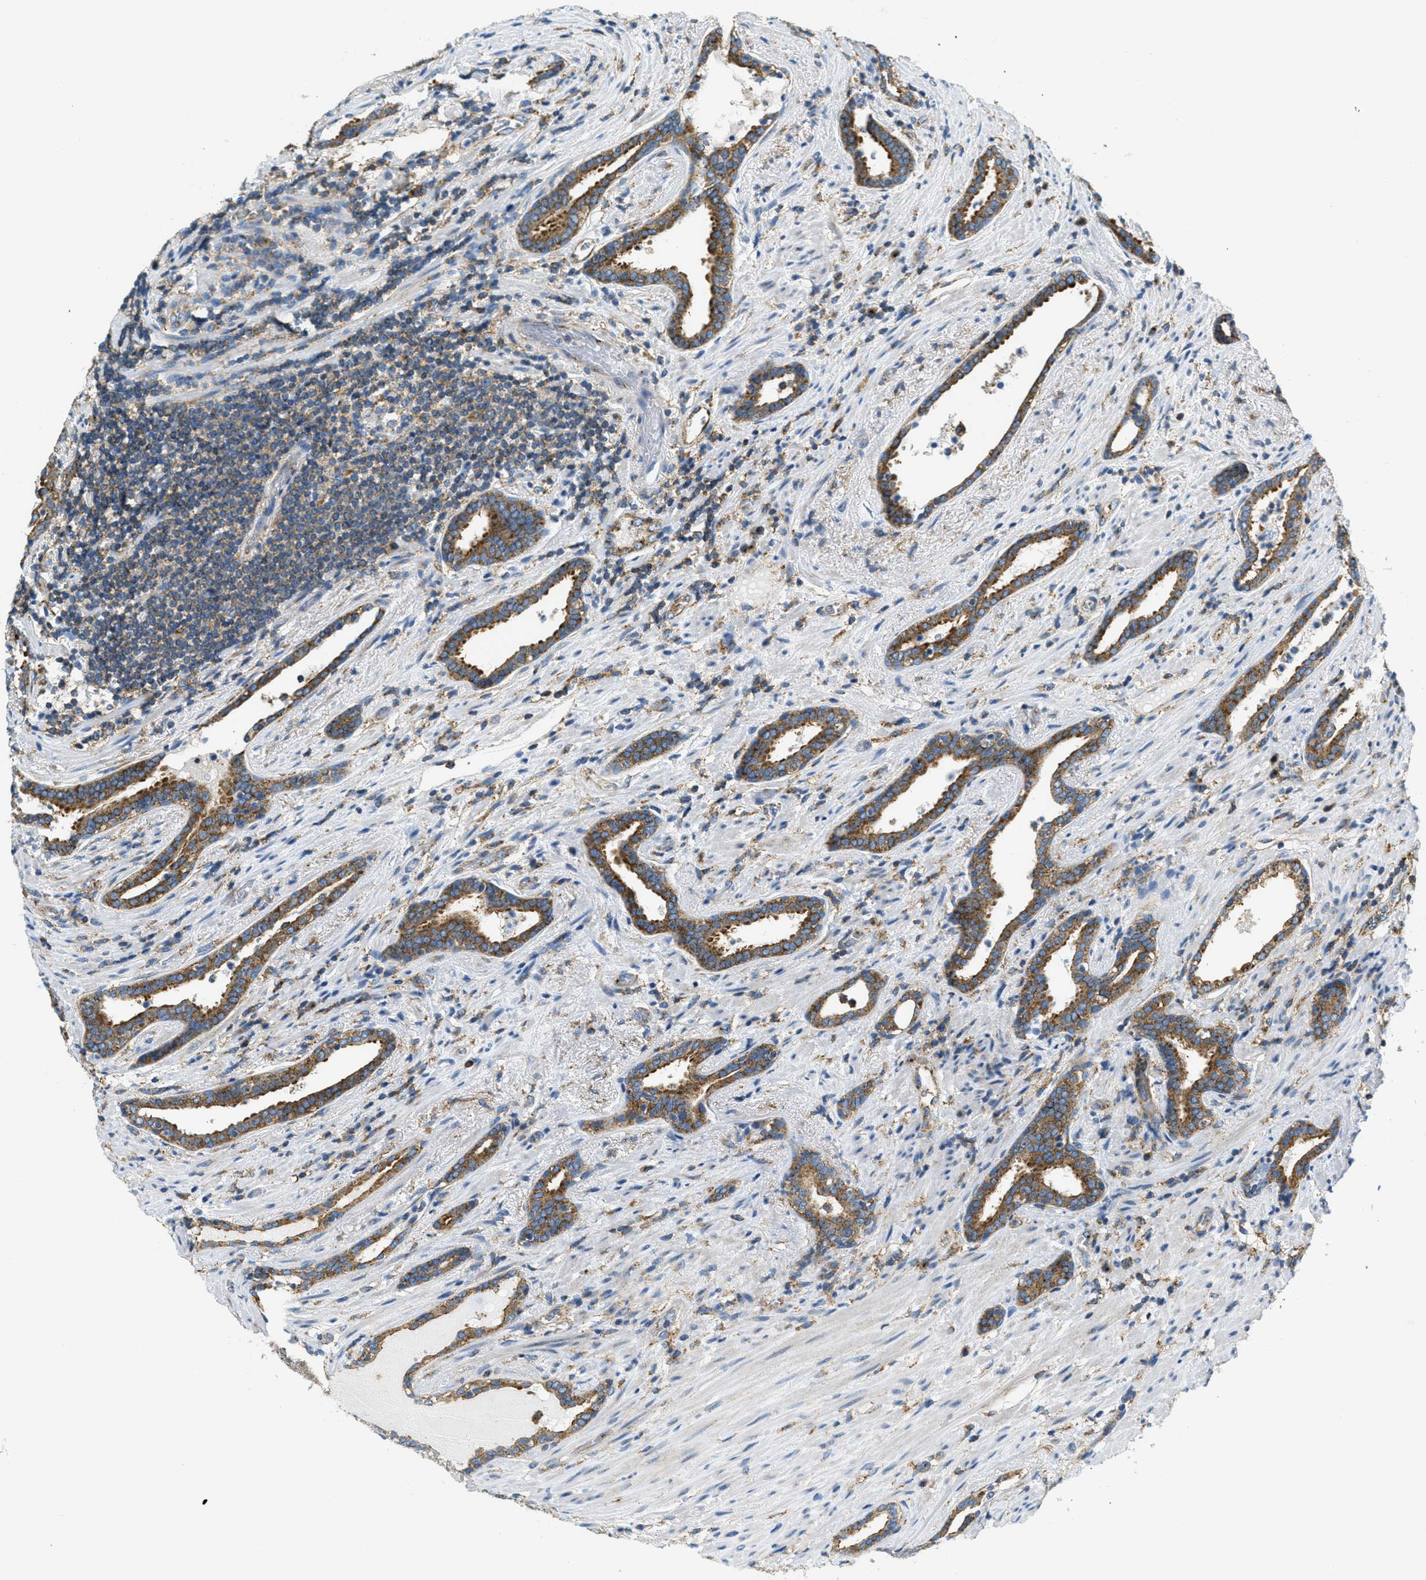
{"staining": {"intensity": "strong", "quantity": ">75%", "location": "cytoplasmic/membranous"}, "tissue": "prostate cancer", "cell_type": "Tumor cells", "image_type": "cancer", "snomed": [{"axis": "morphology", "description": "Adenocarcinoma, High grade"}, {"axis": "topography", "description": "Prostate"}], "caption": "Immunohistochemistry (IHC) histopathology image of neoplastic tissue: high-grade adenocarcinoma (prostate) stained using immunohistochemistry (IHC) shows high levels of strong protein expression localized specifically in the cytoplasmic/membranous of tumor cells, appearing as a cytoplasmic/membranous brown color.", "gene": "AP2B1", "patient": {"sex": "male", "age": 71}}